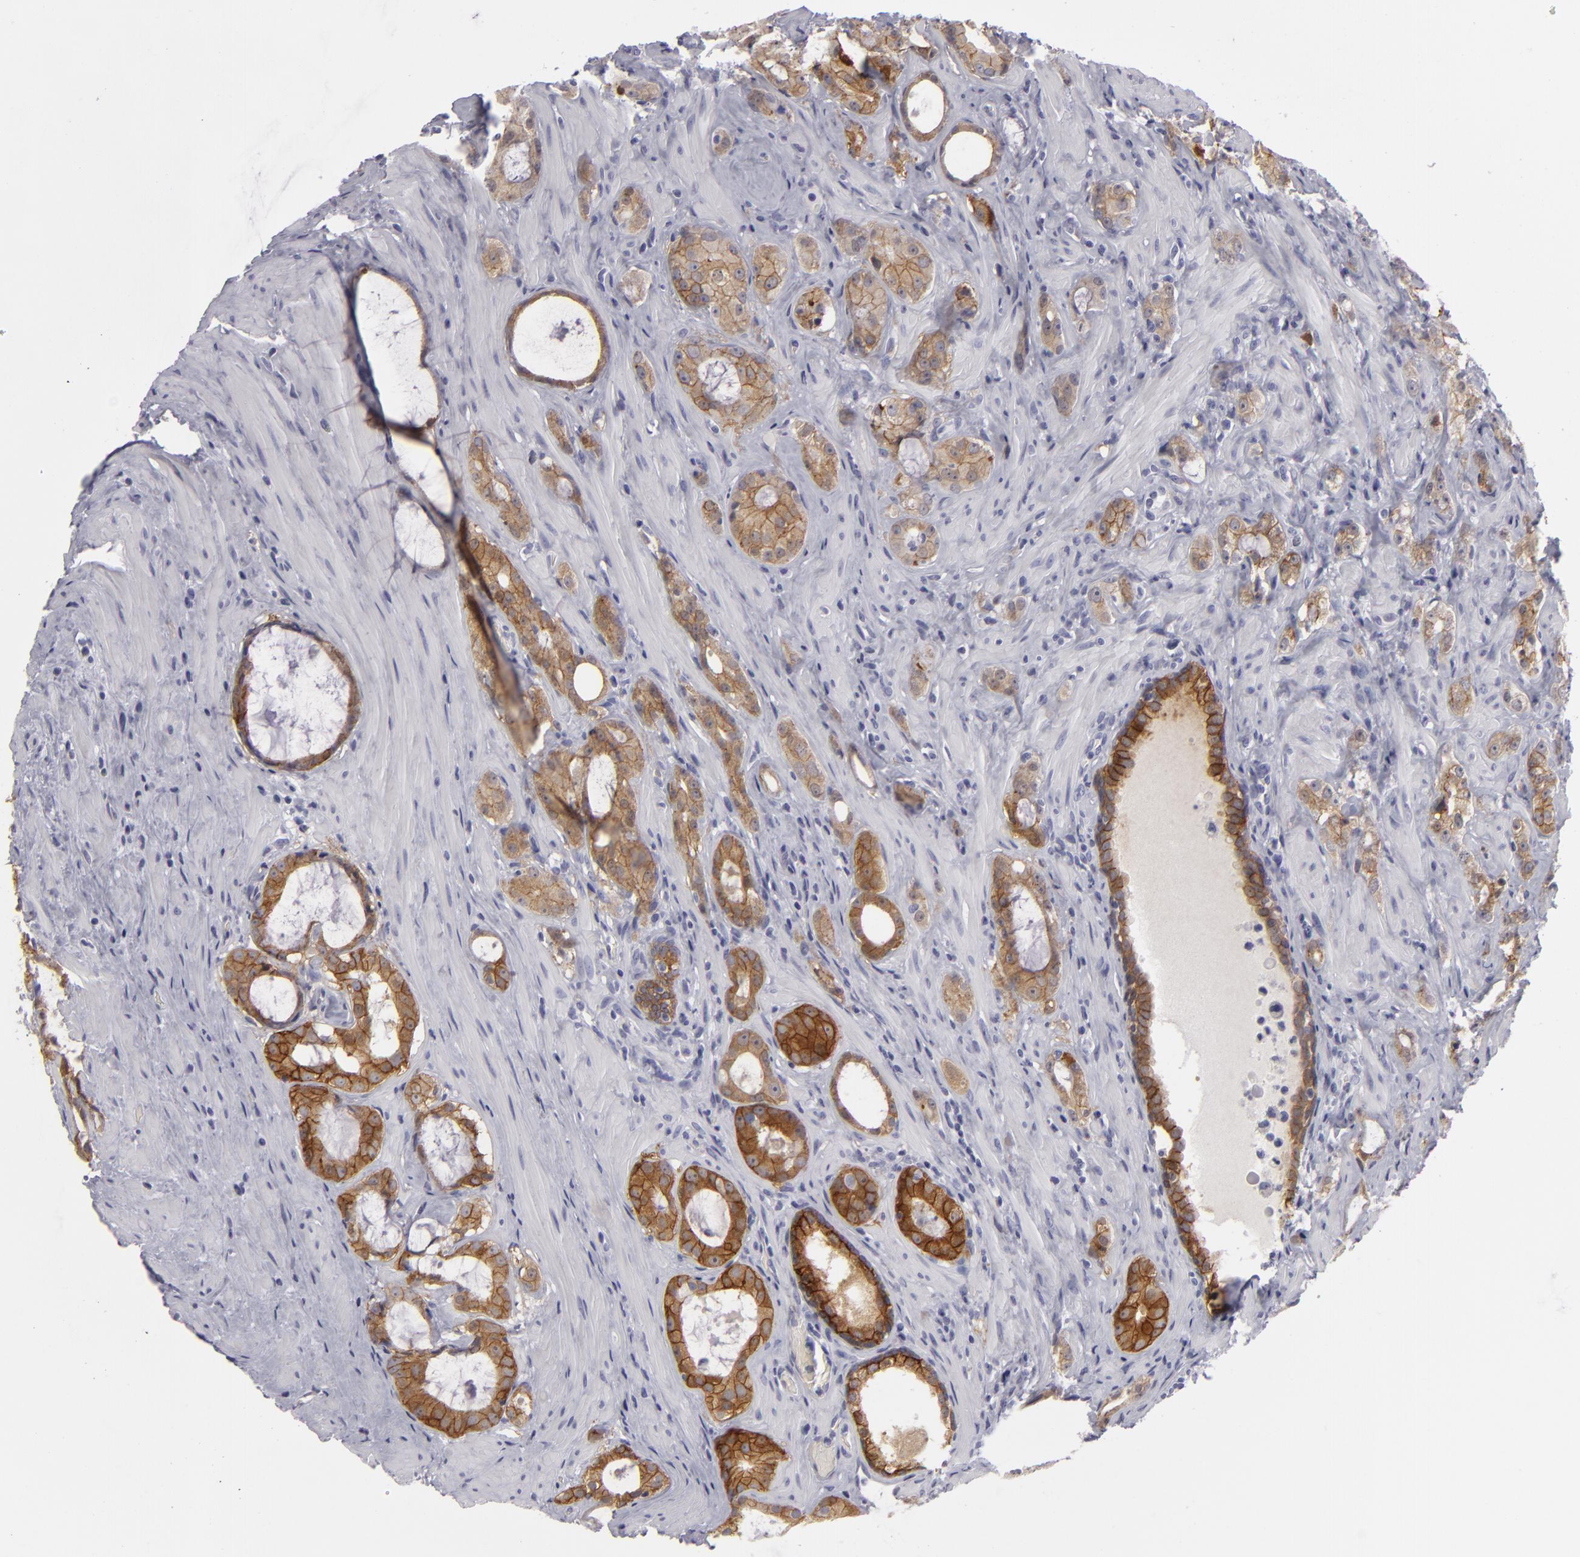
{"staining": {"intensity": "moderate", "quantity": ">75%", "location": "cytoplasmic/membranous"}, "tissue": "prostate cancer", "cell_type": "Tumor cells", "image_type": "cancer", "snomed": [{"axis": "morphology", "description": "Adenocarcinoma, Medium grade"}, {"axis": "topography", "description": "Prostate"}], "caption": "A brown stain shows moderate cytoplasmic/membranous positivity of a protein in prostate cancer (adenocarcinoma (medium-grade)) tumor cells.", "gene": "JUP", "patient": {"sex": "male", "age": 73}}